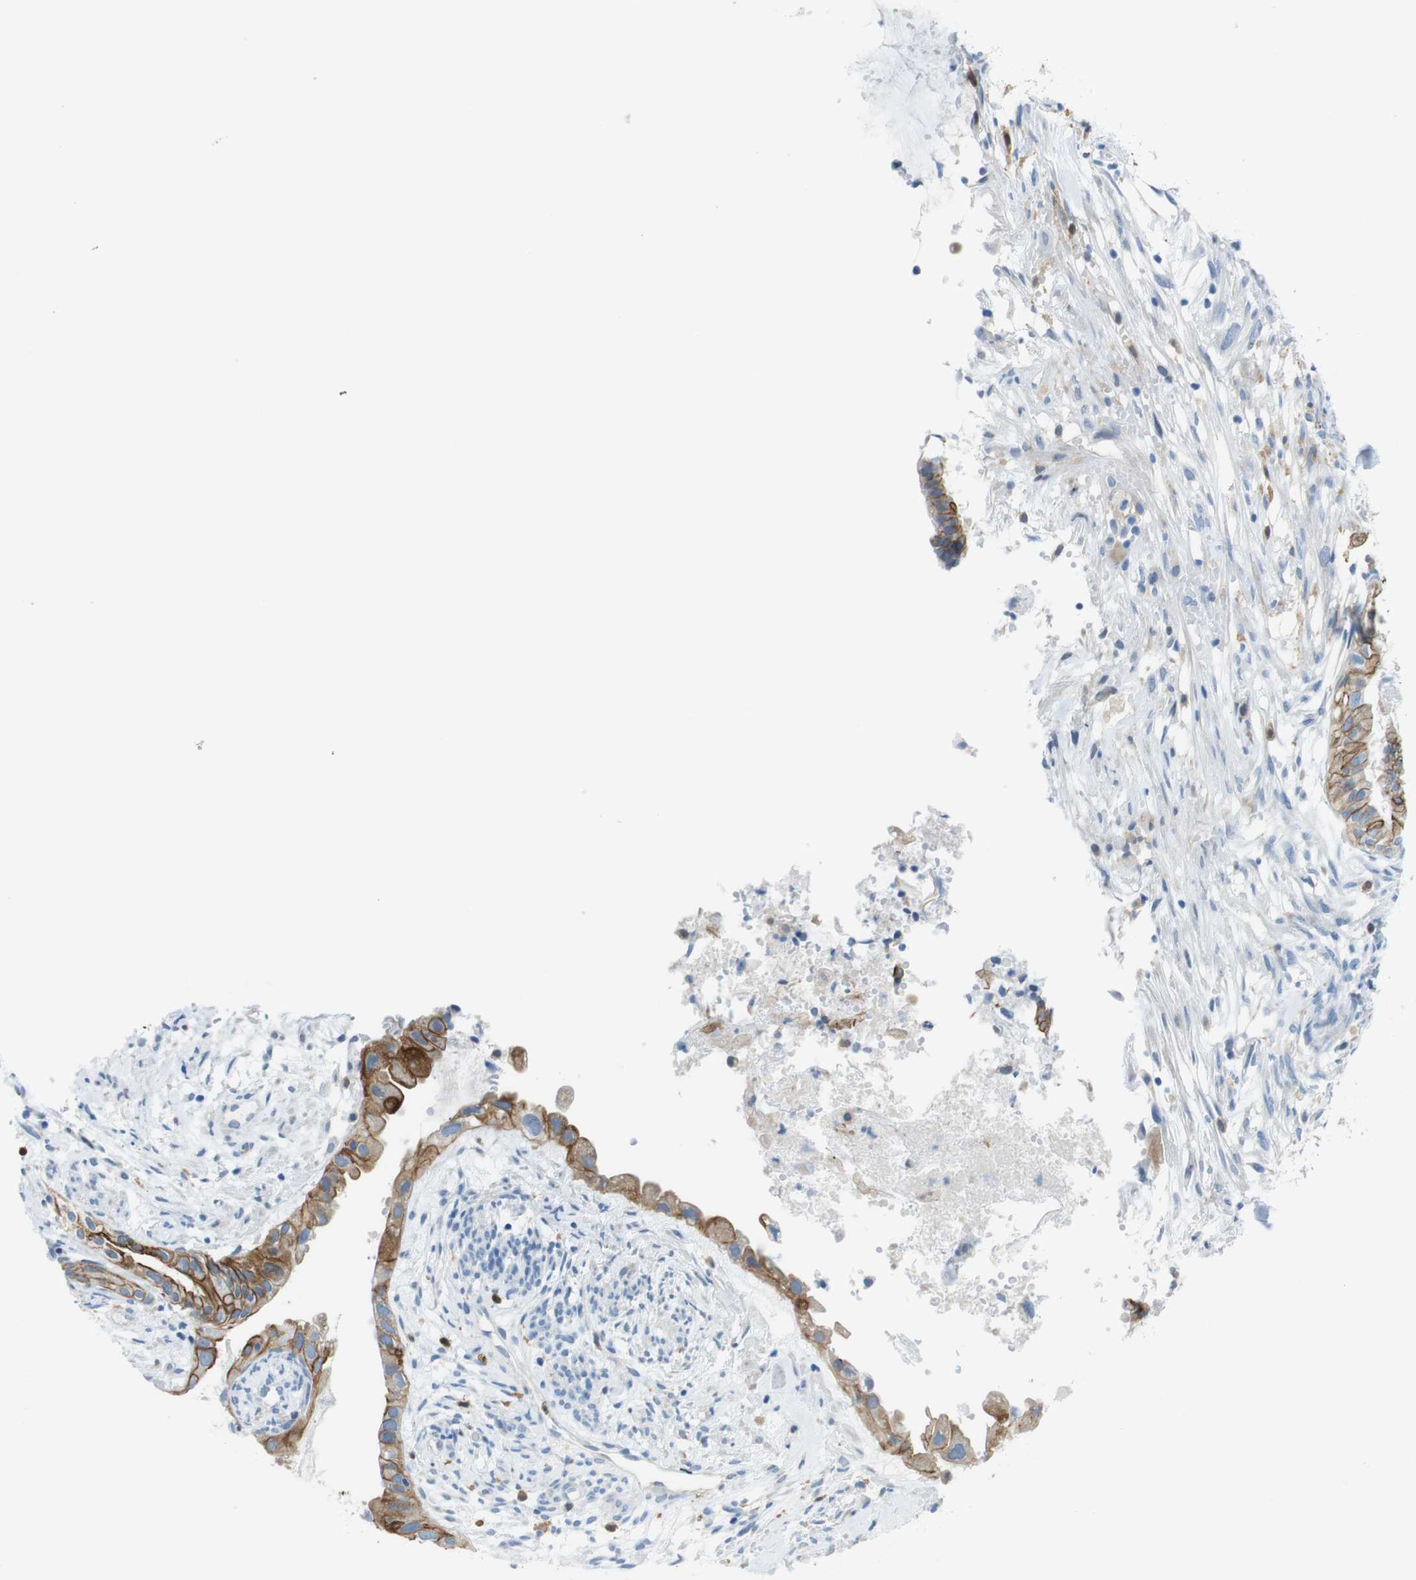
{"staining": {"intensity": "moderate", "quantity": "25%-75%", "location": "cytoplasmic/membranous"}, "tissue": "cervical cancer", "cell_type": "Tumor cells", "image_type": "cancer", "snomed": [{"axis": "morphology", "description": "Normal tissue, NOS"}, {"axis": "morphology", "description": "Adenocarcinoma, NOS"}, {"axis": "topography", "description": "Cervix"}, {"axis": "topography", "description": "Endometrium"}], "caption": "IHC of cervical adenocarcinoma shows medium levels of moderate cytoplasmic/membranous expression in approximately 25%-75% of tumor cells.", "gene": "CLMN", "patient": {"sex": "female", "age": 86}}